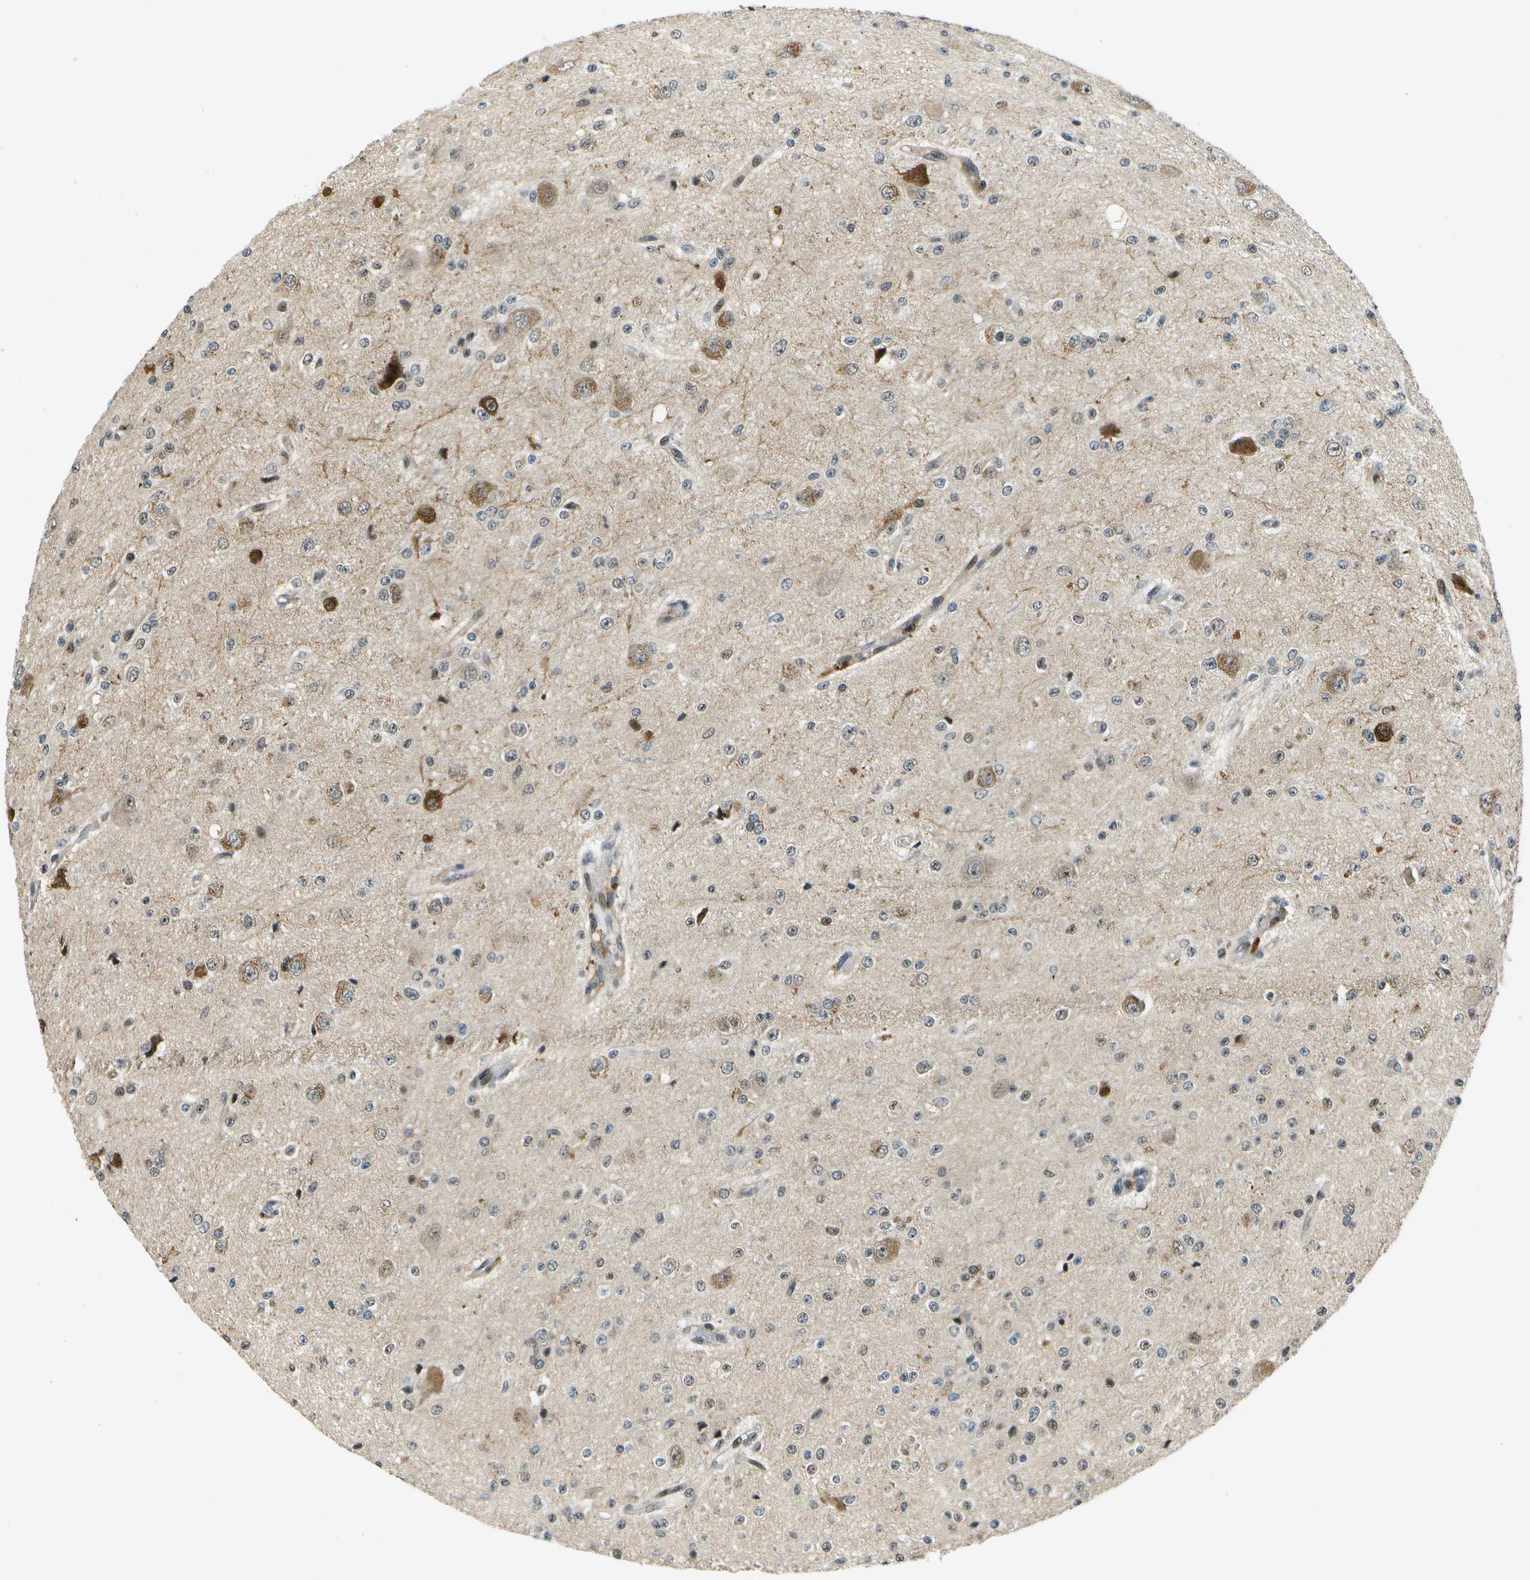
{"staining": {"intensity": "weak", "quantity": "<25%", "location": "nuclear"}, "tissue": "glioma", "cell_type": "Tumor cells", "image_type": "cancer", "snomed": [{"axis": "morphology", "description": "Glioma, malignant, High grade"}, {"axis": "topography", "description": "pancreas cauda"}], "caption": "High magnification brightfield microscopy of malignant glioma (high-grade) stained with DAB (brown) and counterstained with hematoxylin (blue): tumor cells show no significant positivity.", "gene": "GANC", "patient": {"sex": "male", "age": 60}}